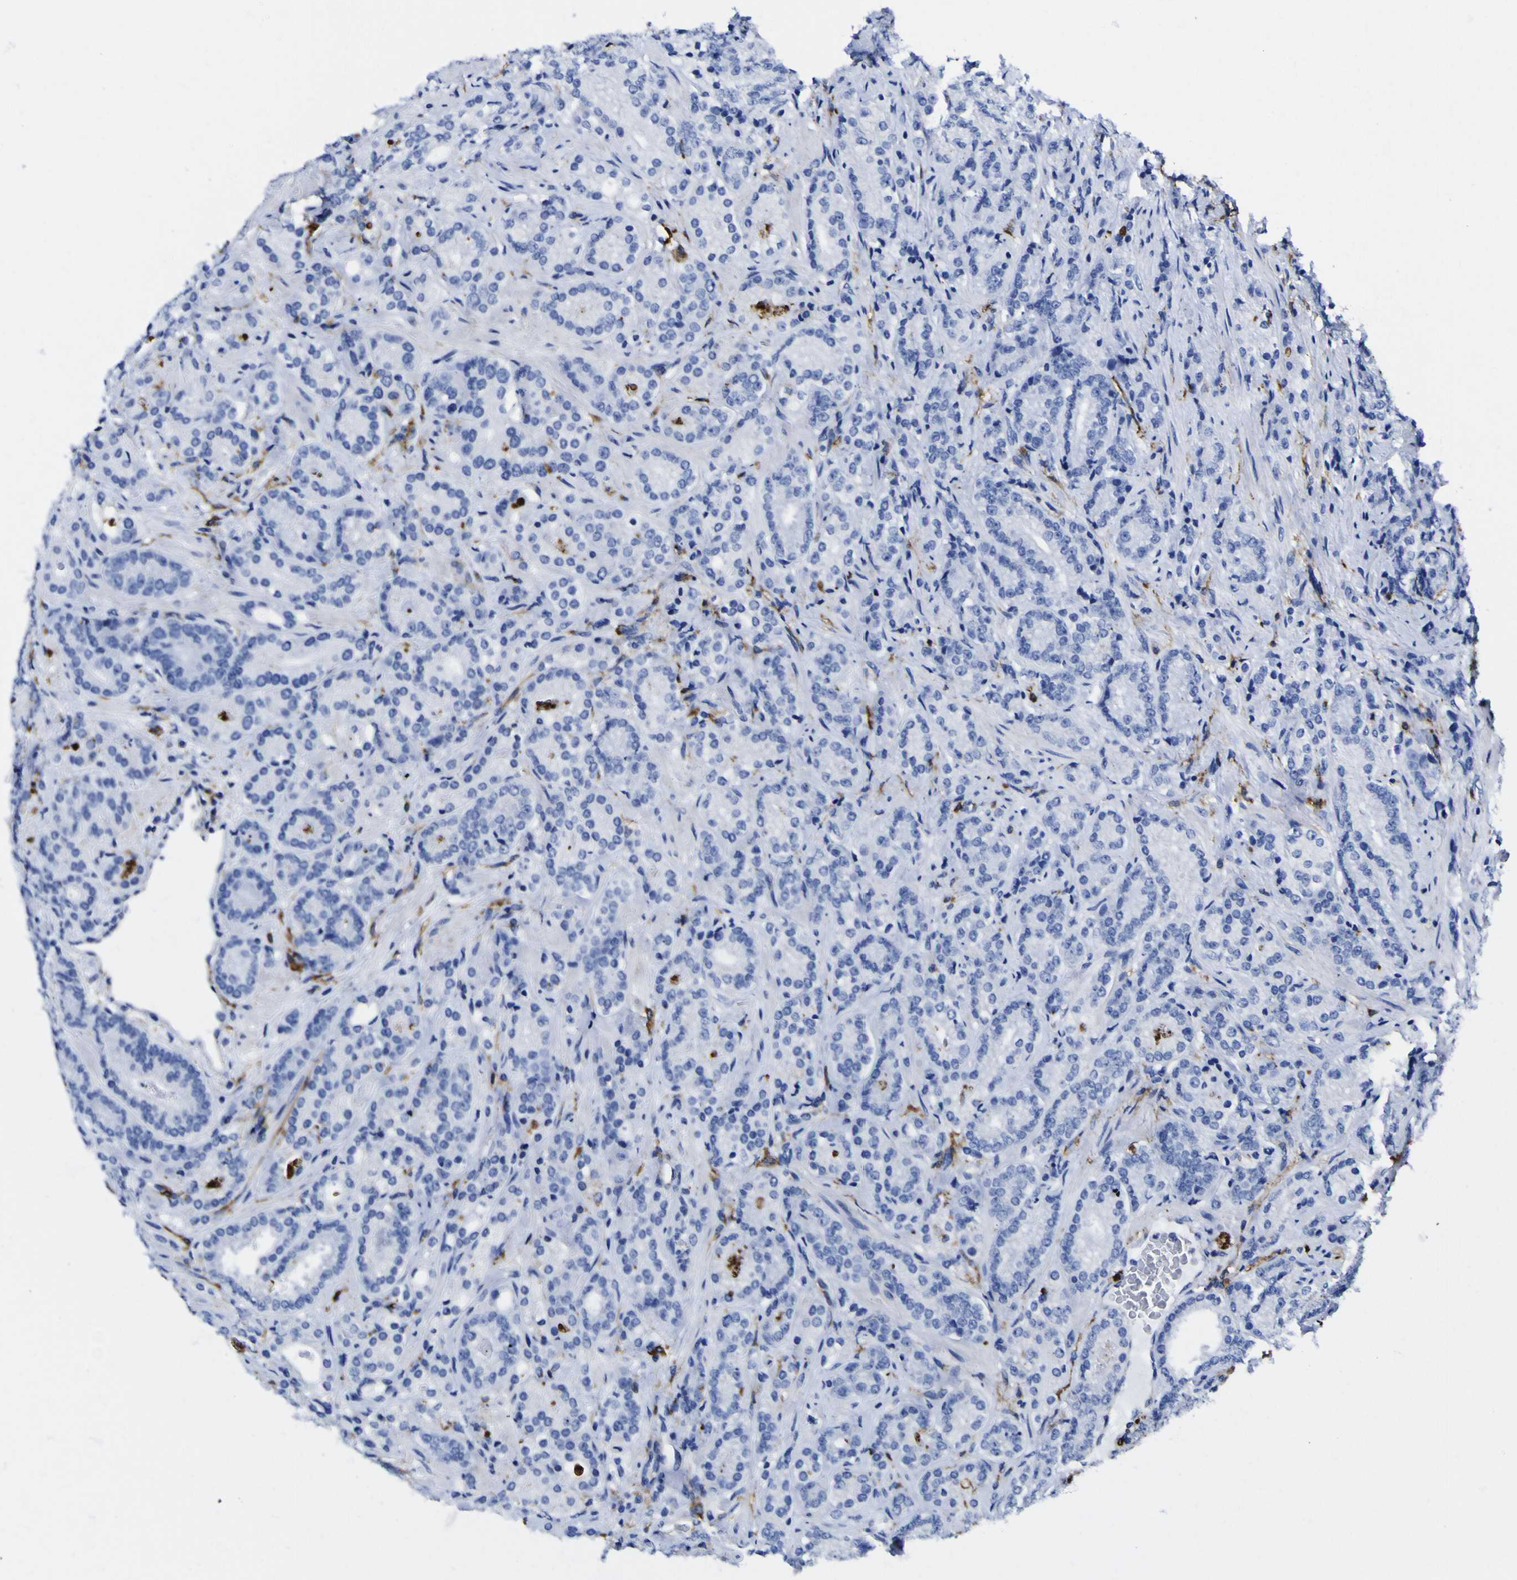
{"staining": {"intensity": "strong", "quantity": "<25%", "location": "cytoplasmic/membranous"}, "tissue": "prostate cancer", "cell_type": "Tumor cells", "image_type": "cancer", "snomed": [{"axis": "morphology", "description": "Adenocarcinoma, High grade"}, {"axis": "topography", "description": "Prostate"}], "caption": "About <25% of tumor cells in adenocarcinoma (high-grade) (prostate) display strong cytoplasmic/membranous protein staining as visualized by brown immunohistochemical staining.", "gene": "HLA-DQA1", "patient": {"sex": "male", "age": 61}}